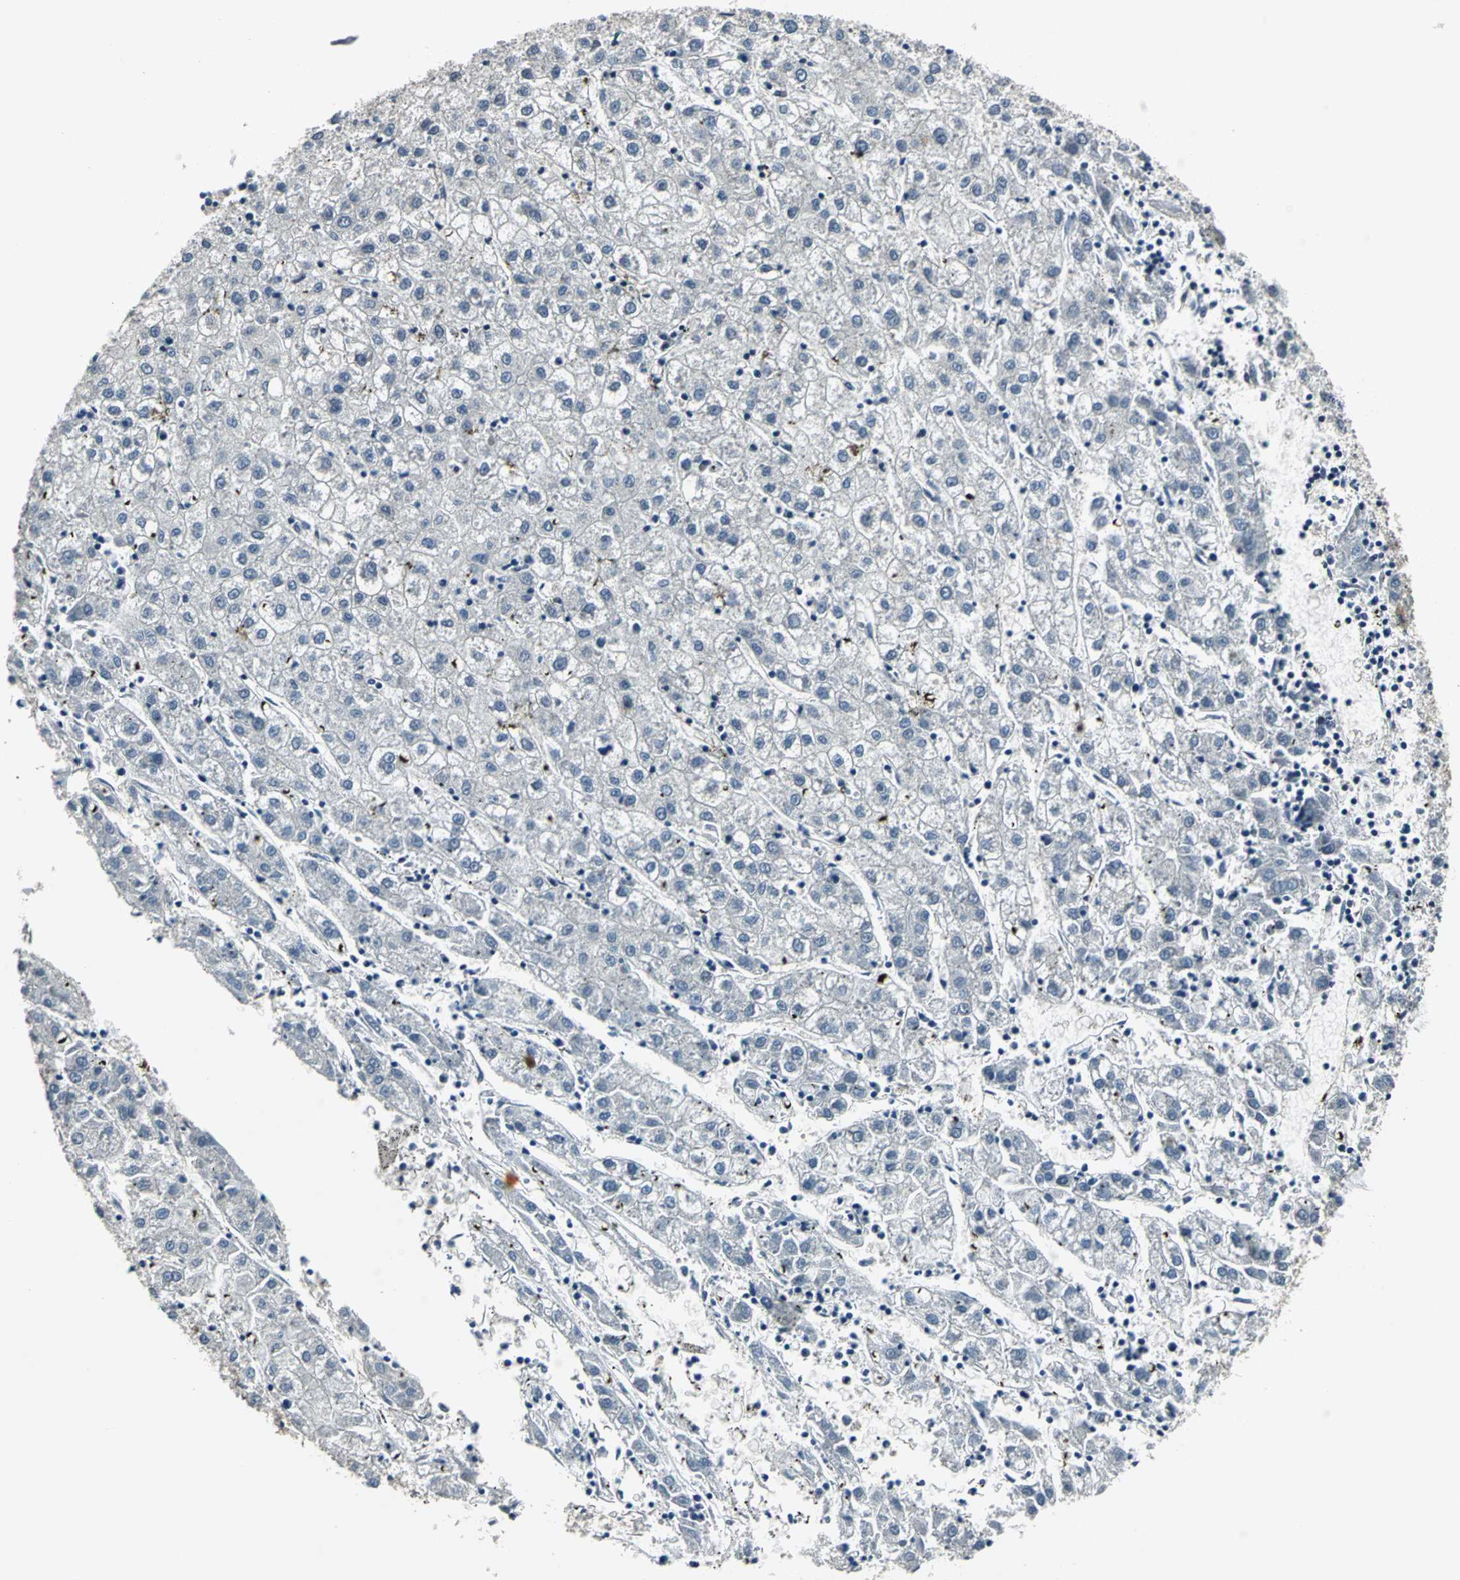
{"staining": {"intensity": "negative", "quantity": "none", "location": "none"}, "tissue": "liver cancer", "cell_type": "Tumor cells", "image_type": "cancer", "snomed": [{"axis": "morphology", "description": "Carcinoma, Hepatocellular, NOS"}, {"axis": "topography", "description": "Liver"}], "caption": "High power microscopy histopathology image of an IHC image of hepatocellular carcinoma (liver), revealing no significant positivity in tumor cells. (Brightfield microscopy of DAB IHC at high magnification).", "gene": "PFDN1", "patient": {"sex": "male", "age": 72}}